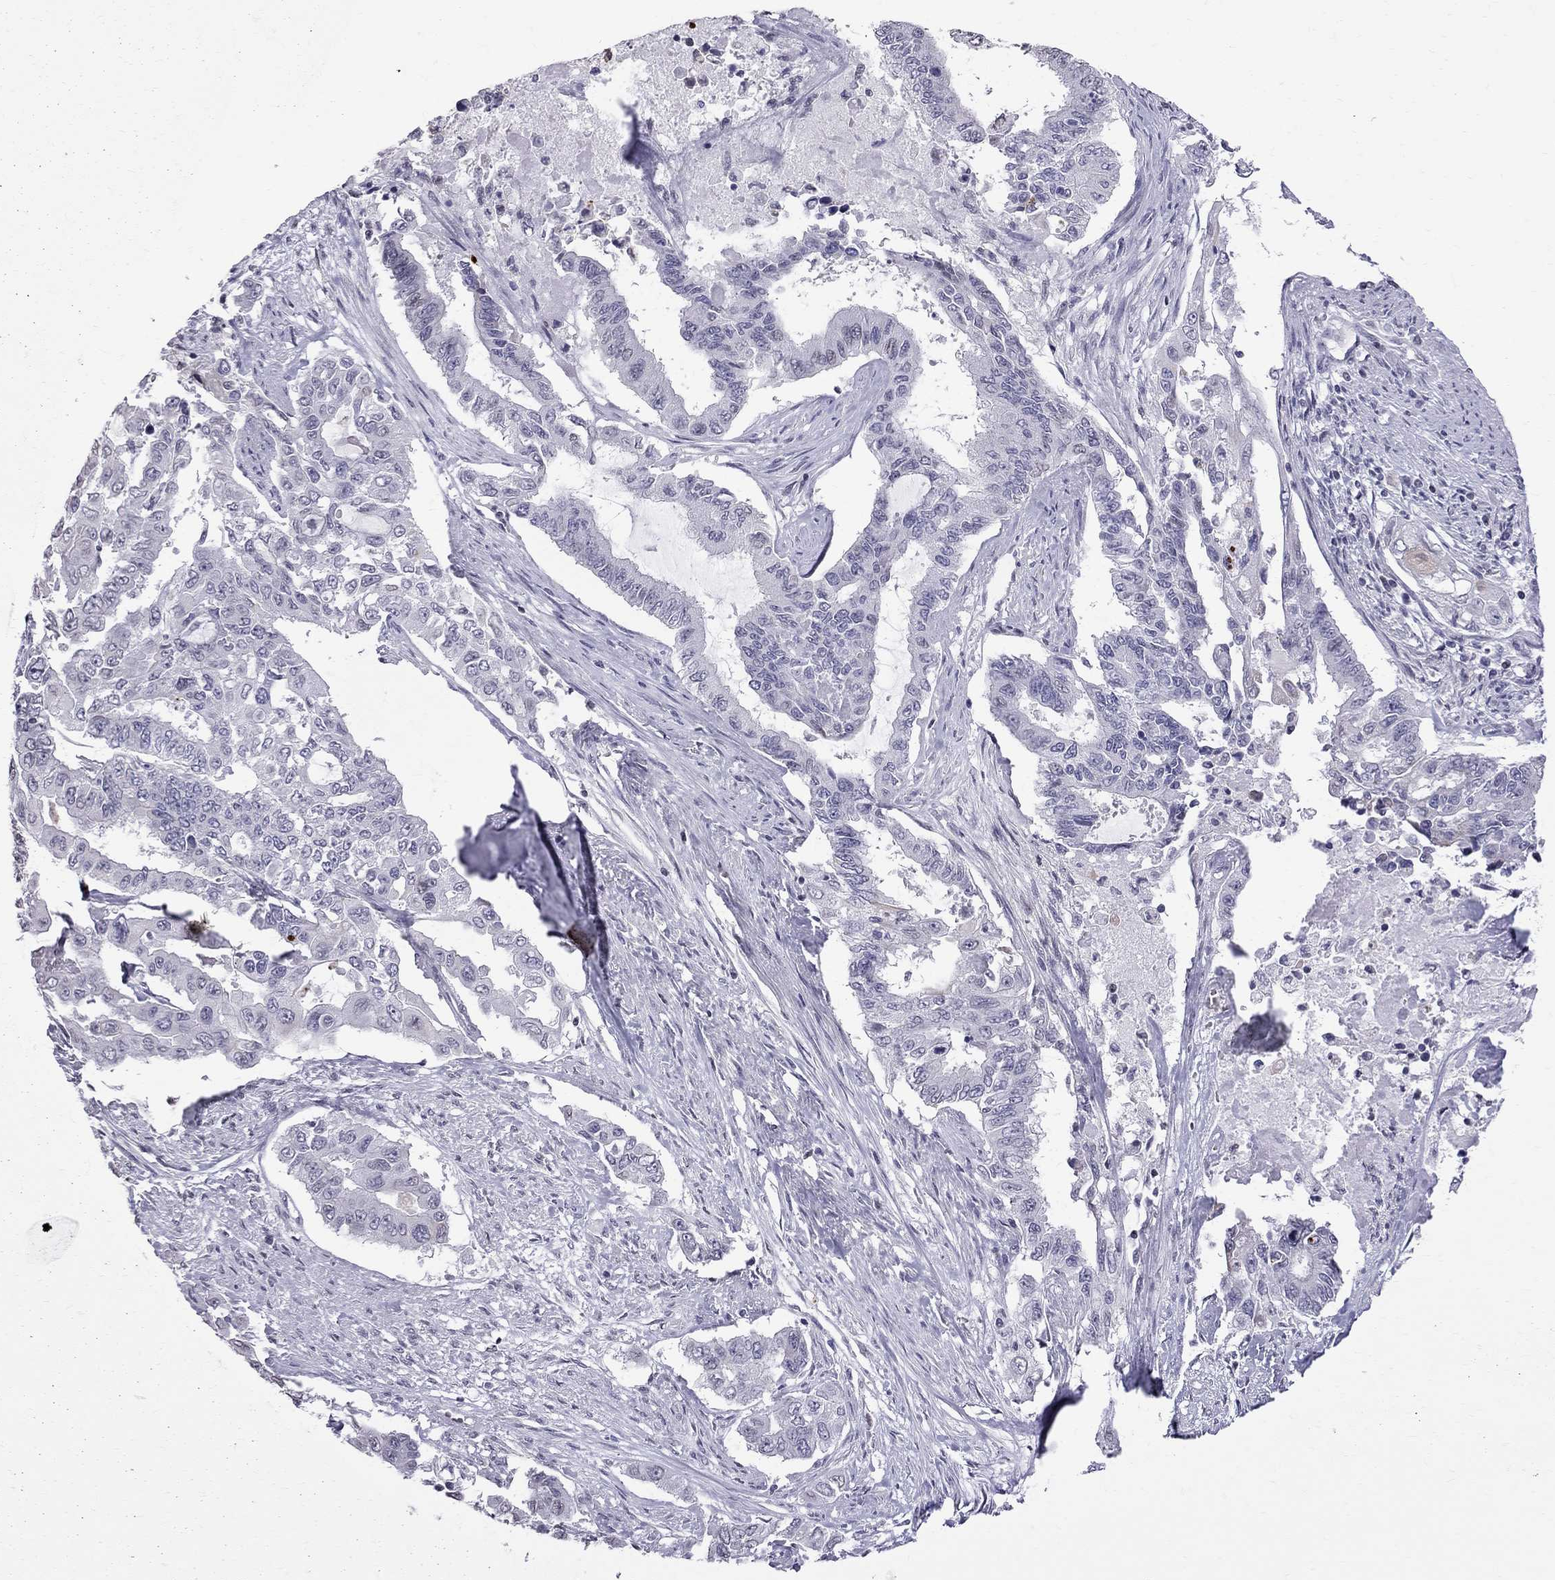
{"staining": {"intensity": "negative", "quantity": "none", "location": "none"}, "tissue": "endometrial cancer", "cell_type": "Tumor cells", "image_type": "cancer", "snomed": [{"axis": "morphology", "description": "Adenocarcinoma, NOS"}, {"axis": "topography", "description": "Uterus"}], "caption": "The photomicrograph reveals no staining of tumor cells in endometrial adenocarcinoma.", "gene": "MUC15", "patient": {"sex": "female", "age": 59}}